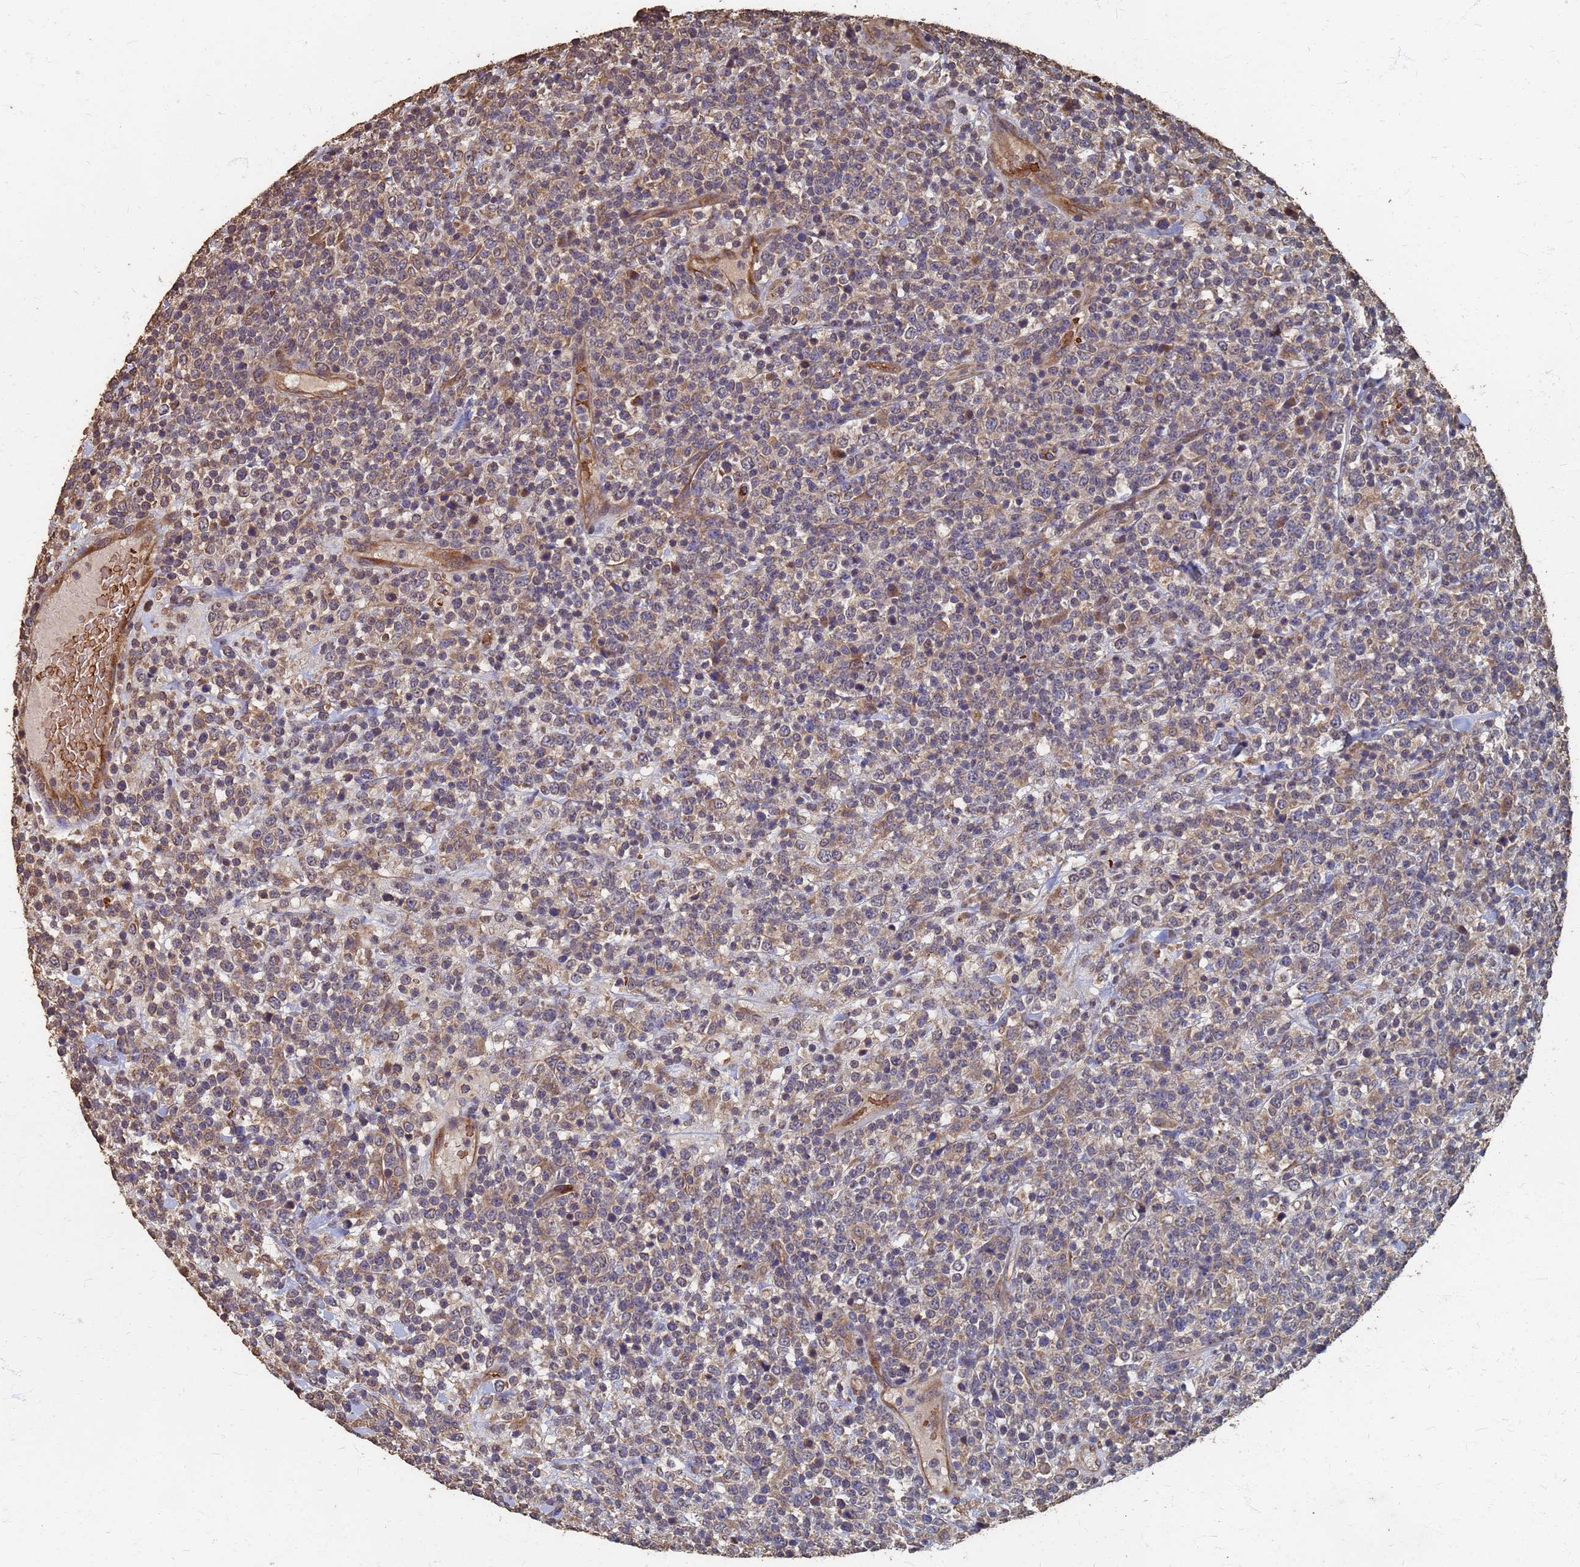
{"staining": {"intensity": "weak", "quantity": ">75%", "location": "cytoplasmic/membranous"}, "tissue": "lymphoma", "cell_type": "Tumor cells", "image_type": "cancer", "snomed": [{"axis": "morphology", "description": "Malignant lymphoma, non-Hodgkin's type, High grade"}, {"axis": "topography", "description": "Colon"}], "caption": "Tumor cells reveal weak cytoplasmic/membranous staining in approximately >75% of cells in malignant lymphoma, non-Hodgkin's type (high-grade).", "gene": "DPH5", "patient": {"sex": "female", "age": 53}}